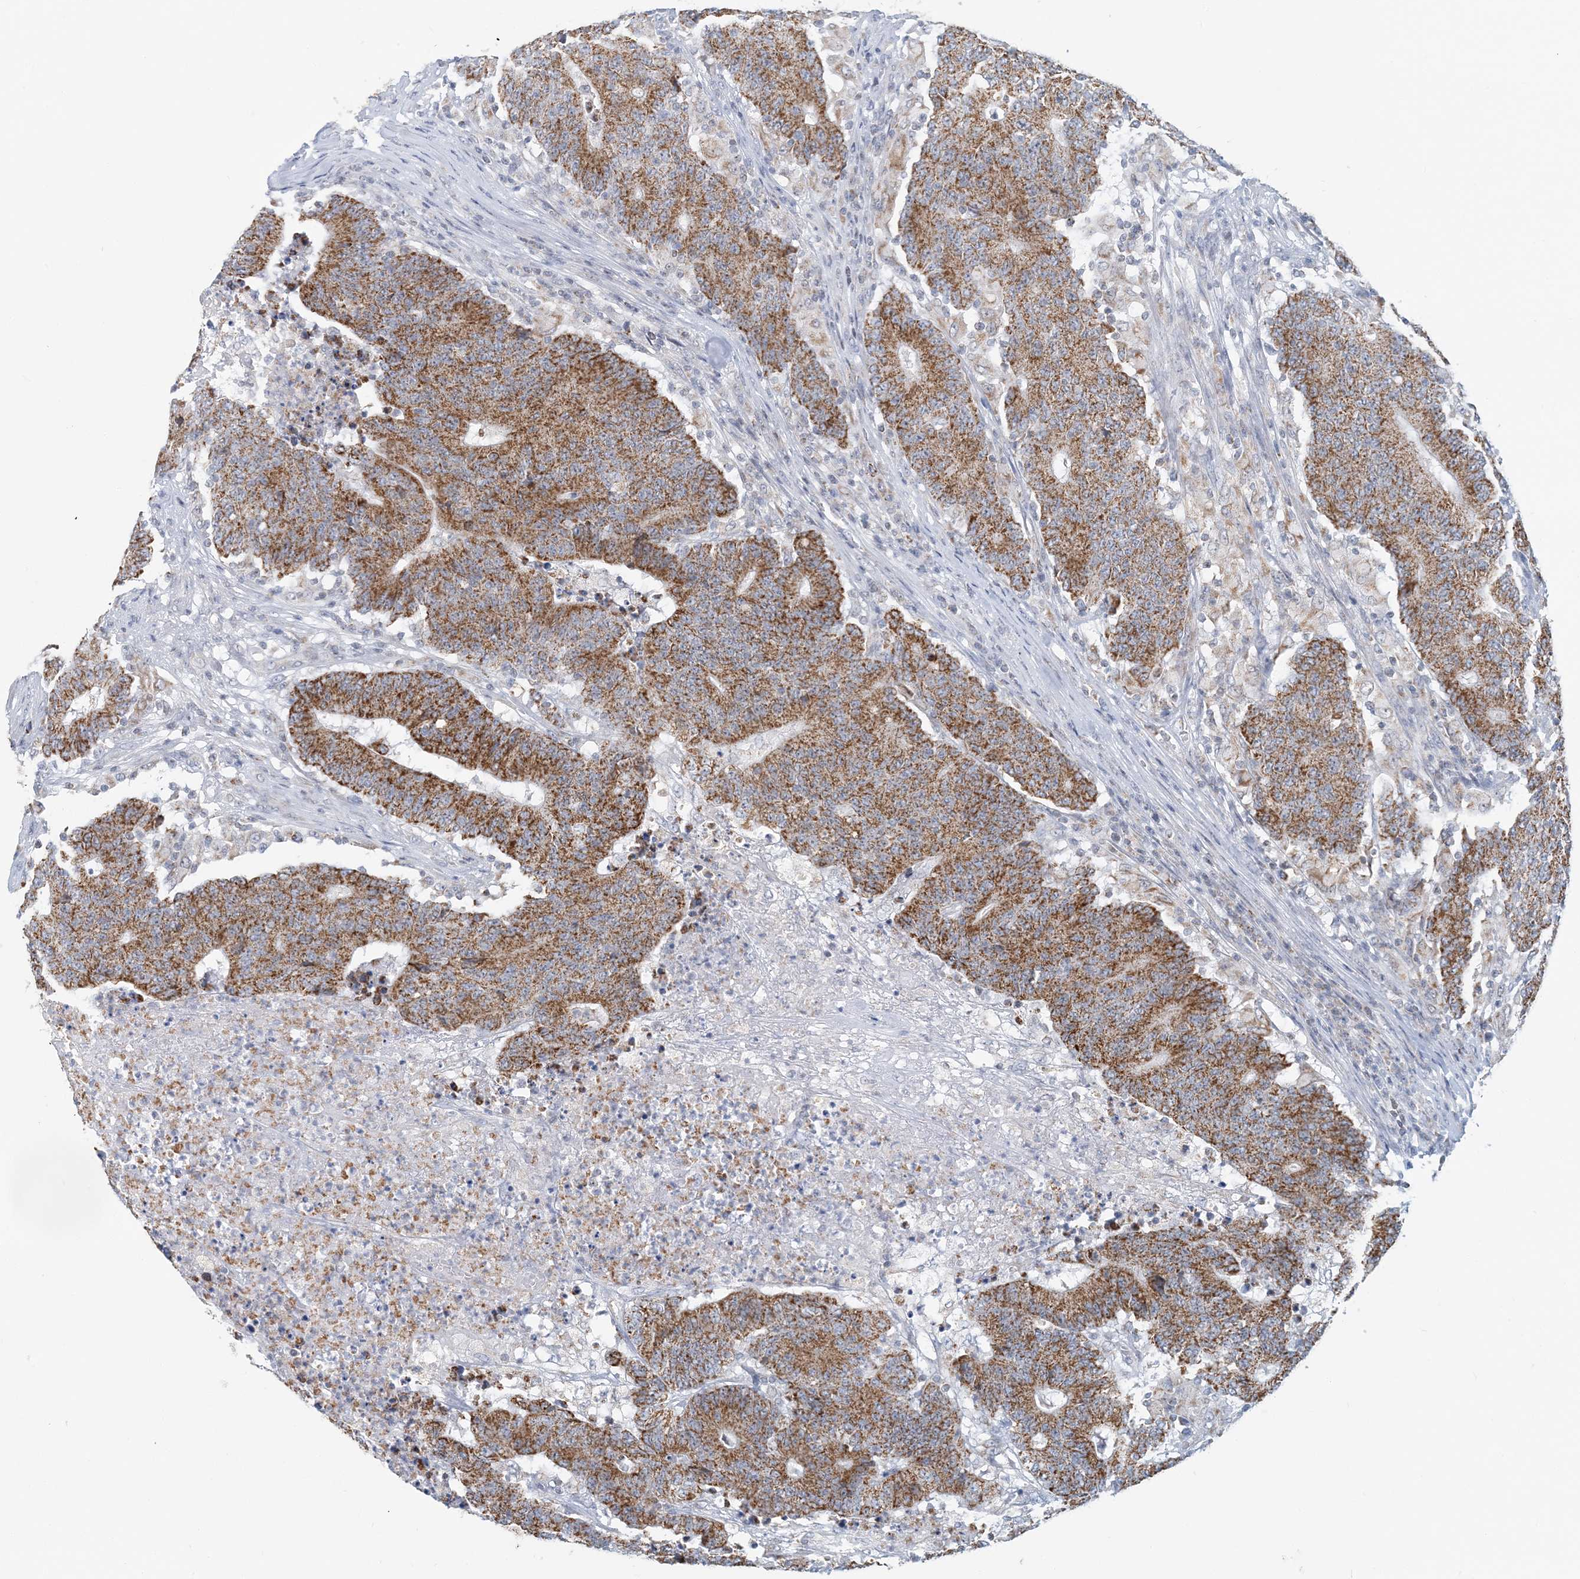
{"staining": {"intensity": "strong", "quantity": ">75%", "location": "cytoplasmic/membranous"}, "tissue": "colorectal cancer", "cell_type": "Tumor cells", "image_type": "cancer", "snomed": [{"axis": "morphology", "description": "Normal tissue, NOS"}, {"axis": "morphology", "description": "Adenocarcinoma, NOS"}, {"axis": "topography", "description": "Colon"}], "caption": "Colorectal cancer (adenocarcinoma) was stained to show a protein in brown. There is high levels of strong cytoplasmic/membranous expression in about >75% of tumor cells.", "gene": "BDH1", "patient": {"sex": "female", "age": 75}}